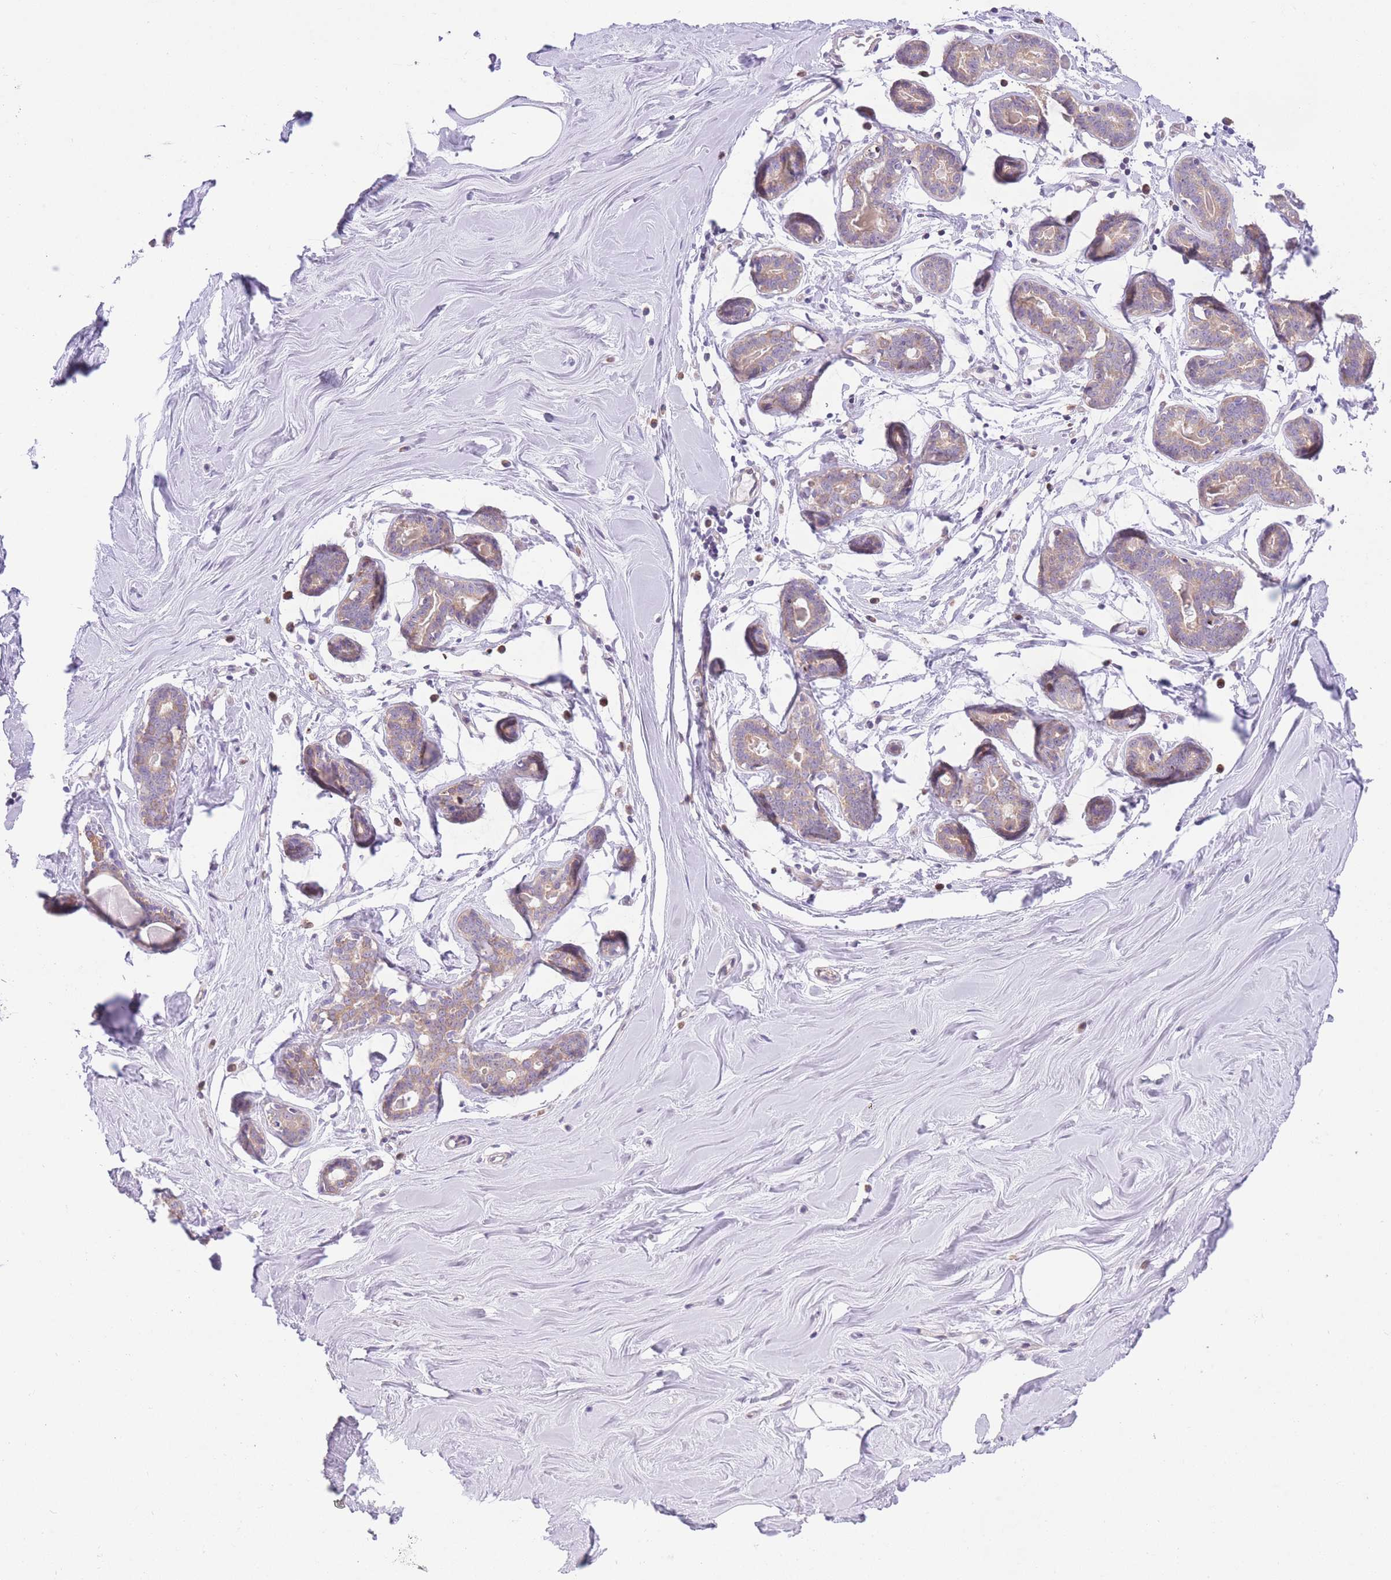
{"staining": {"intensity": "negative", "quantity": "none", "location": "none"}, "tissue": "breast", "cell_type": "Adipocytes", "image_type": "normal", "snomed": [{"axis": "morphology", "description": "Normal tissue, NOS"}, {"axis": "topography", "description": "Breast"}], "caption": "An immunohistochemistry image of benign breast is shown. There is no staining in adipocytes of breast. The staining was performed using DAB to visualize the protein expression in brown, while the nuclei were stained in blue with hematoxylin (Magnification: 20x).", "gene": "BOLA2B", "patient": {"sex": "female", "age": 25}}